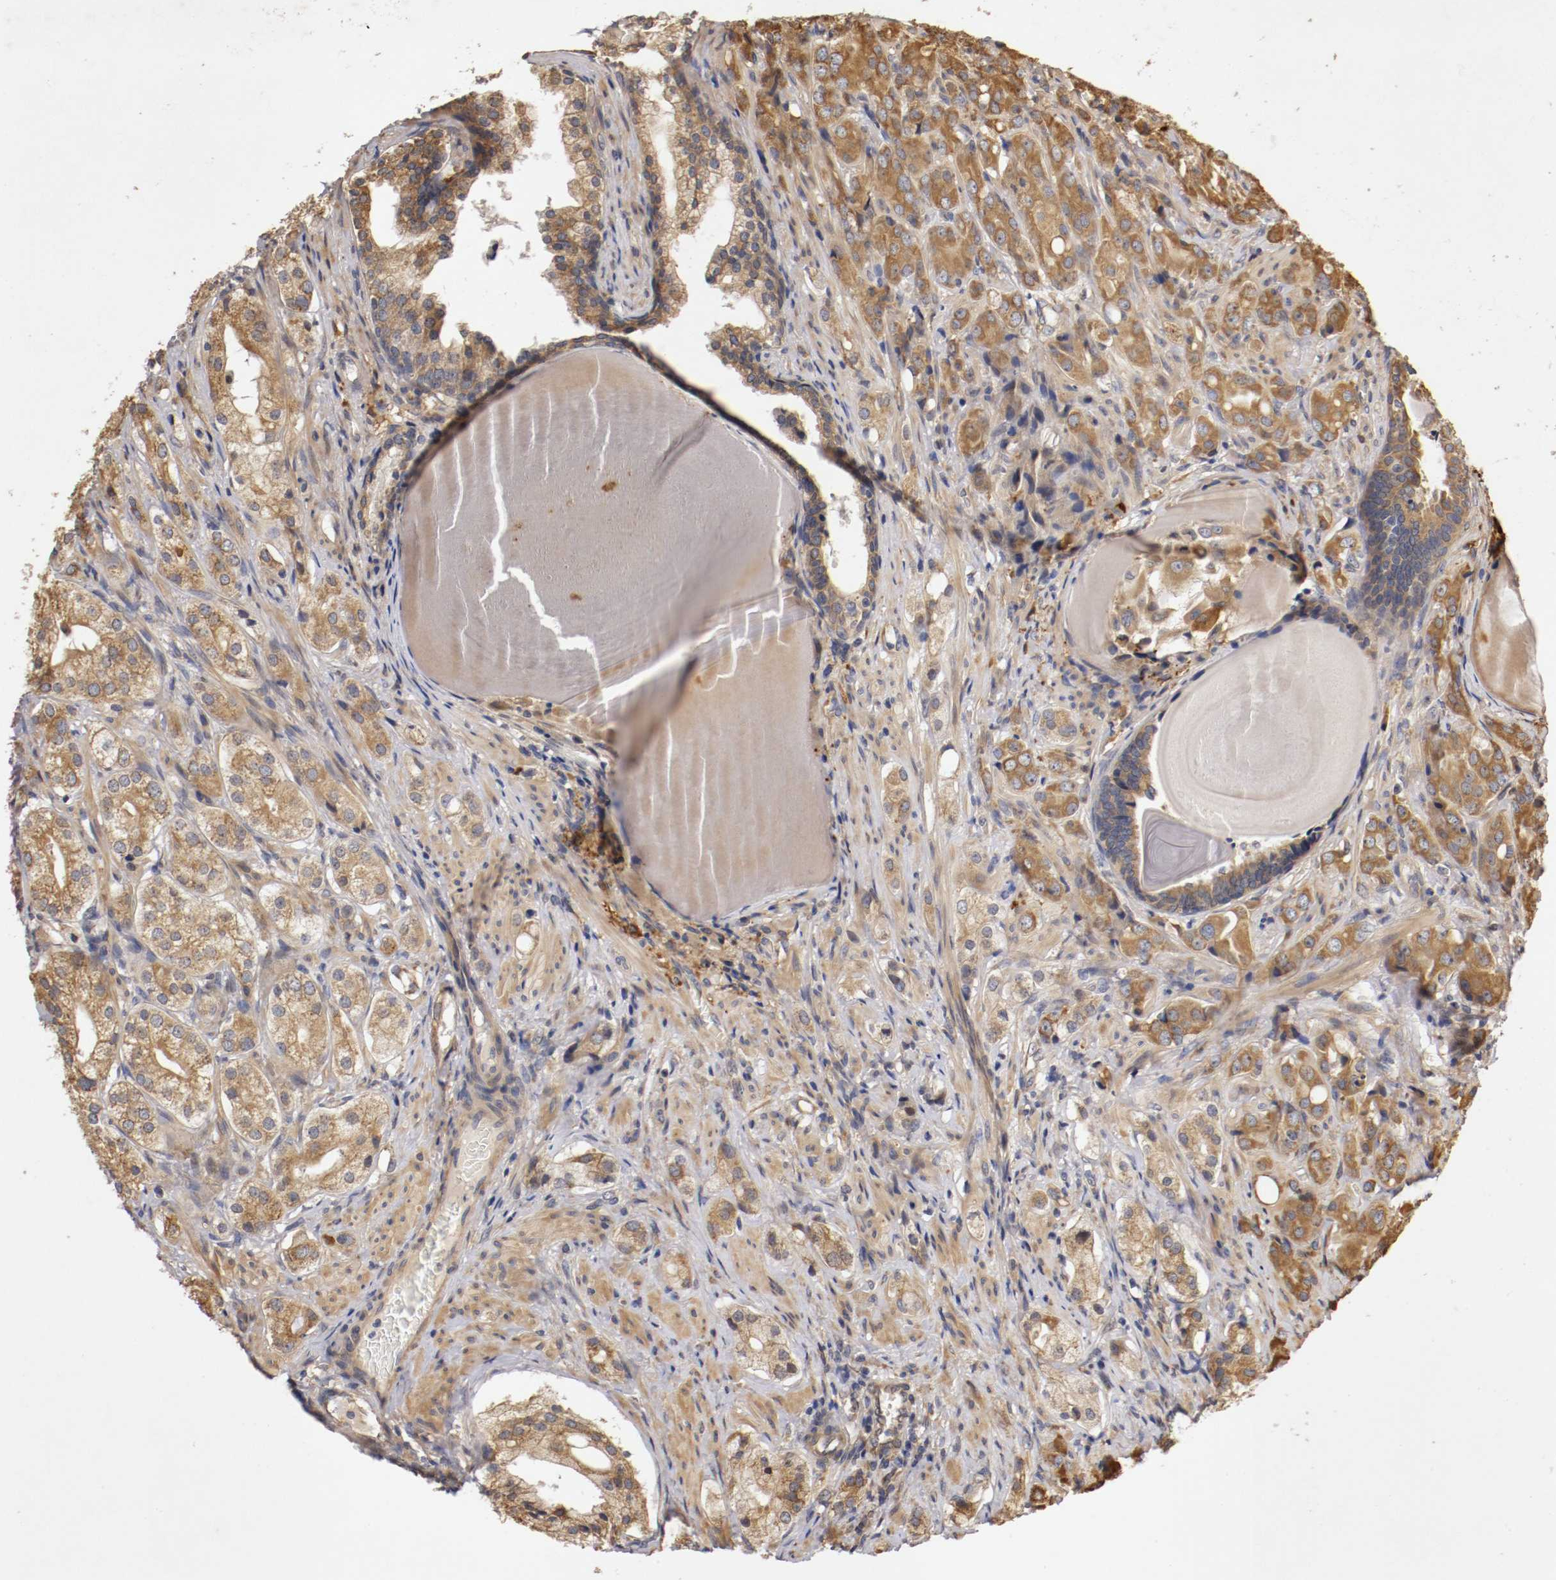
{"staining": {"intensity": "strong", "quantity": ">75%", "location": "cytoplasmic/membranous"}, "tissue": "prostate cancer", "cell_type": "Tumor cells", "image_type": "cancer", "snomed": [{"axis": "morphology", "description": "Adenocarcinoma, High grade"}, {"axis": "topography", "description": "Prostate"}], "caption": "Prostate adenocarcinoma (high-grade) was stained to show a protein in brown. There is high levels of strong cytoplasmic/membranous expression in about >75% of tumor cells.", "gene": "VEZT", "patient": {"sex": "male", "age": 68}}